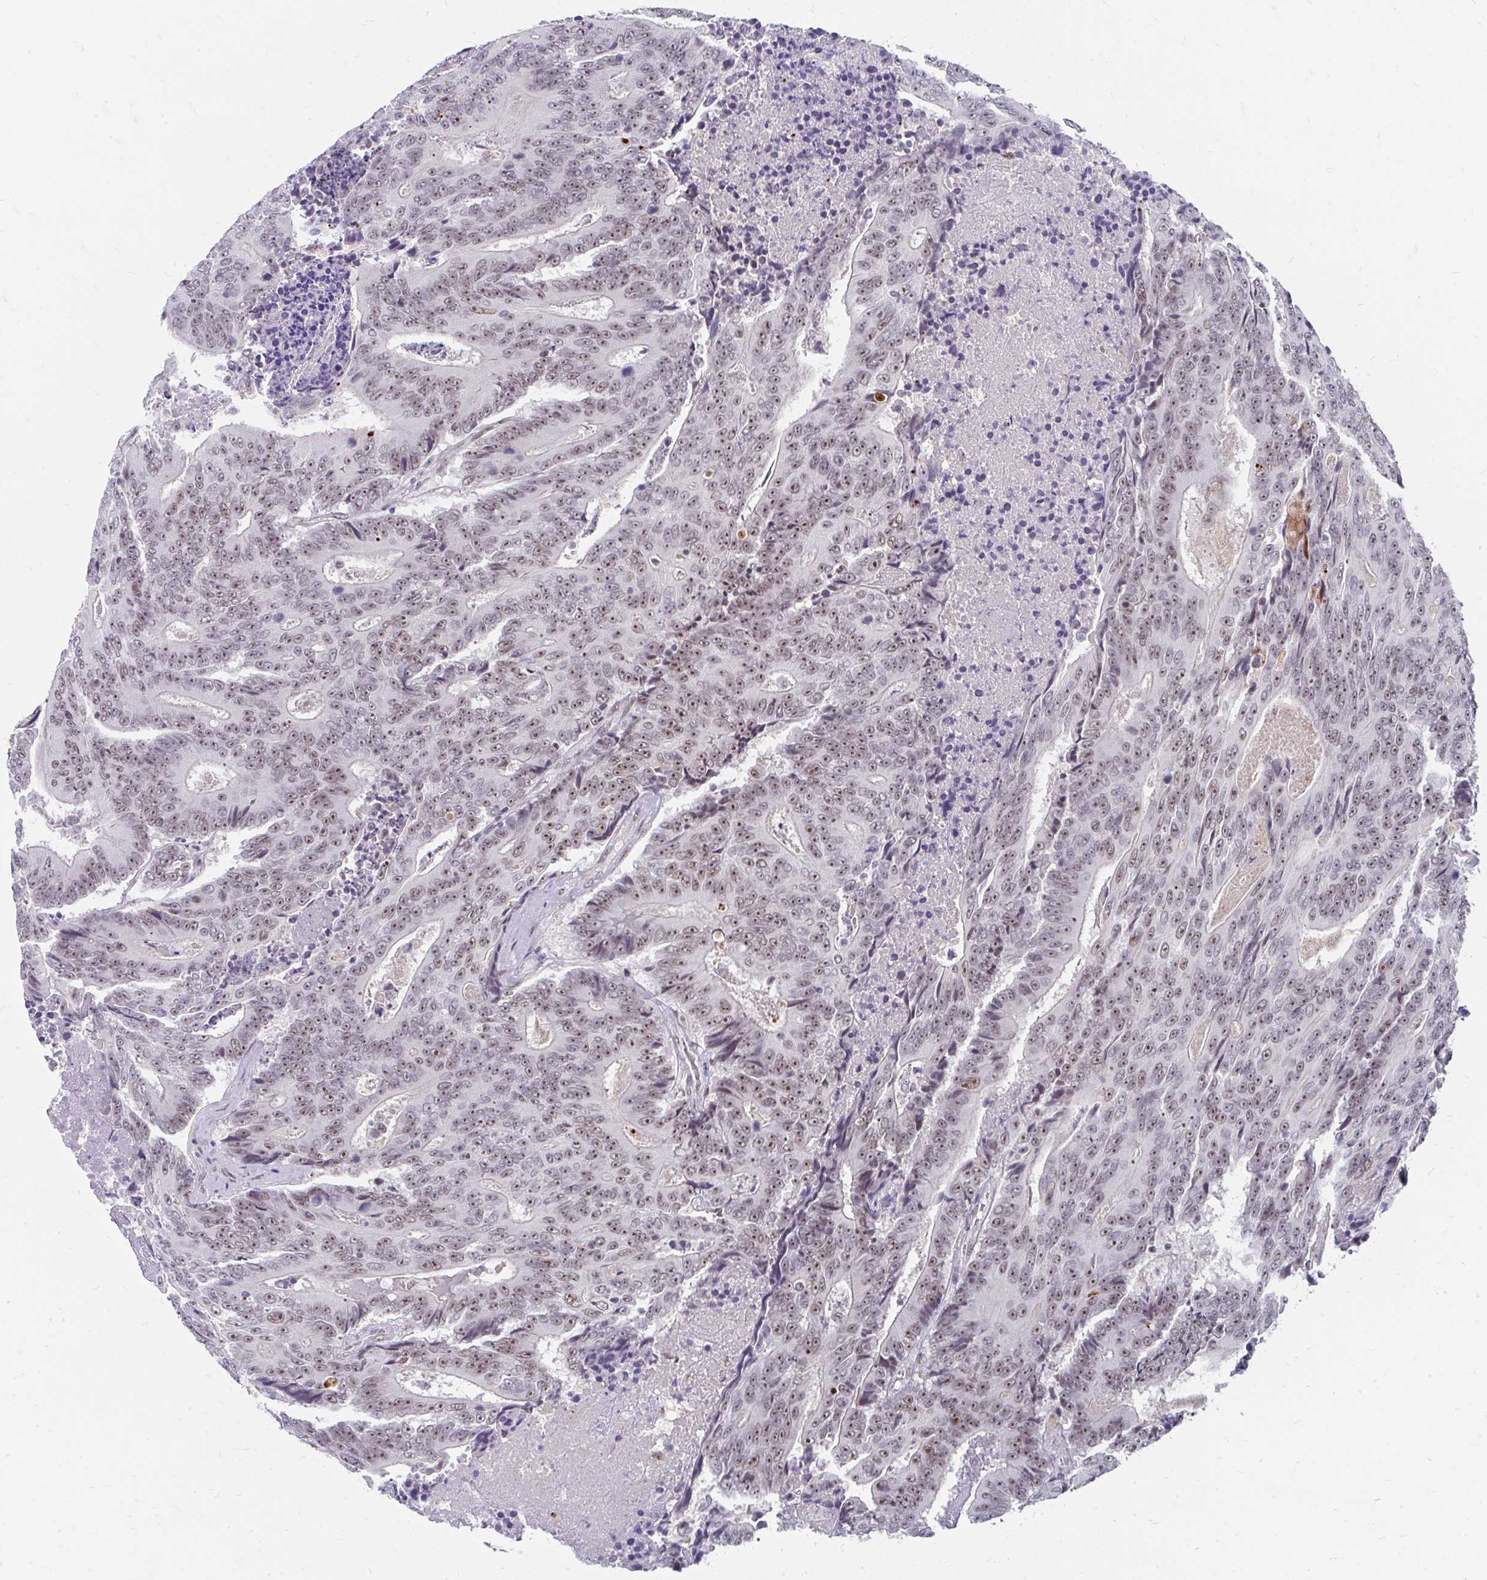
{"staining": {"intensity": "moderate", "quantity": ">75%", "location": "nuclear"}, "tissue": "colorectal cancer", "cell_type": "Tumor cells", "image_type": "cancer", "snomed": [{"axis": "morphology", "description": "Adenocarcinoma, NOS"}, {"axis": "topography", "description": "Colon"}], "caption": "Moderate nuclear protein staining is present in about >75% of tumor cells in colorectal cancer (adenocarcinoma). The staining was performed using DAB, with brown indicating positive protein expression. Nuclei are stained blue with hematoxylin.", "gene": "GTF2H1", "patient": {"sex": "male", "age": 83}}